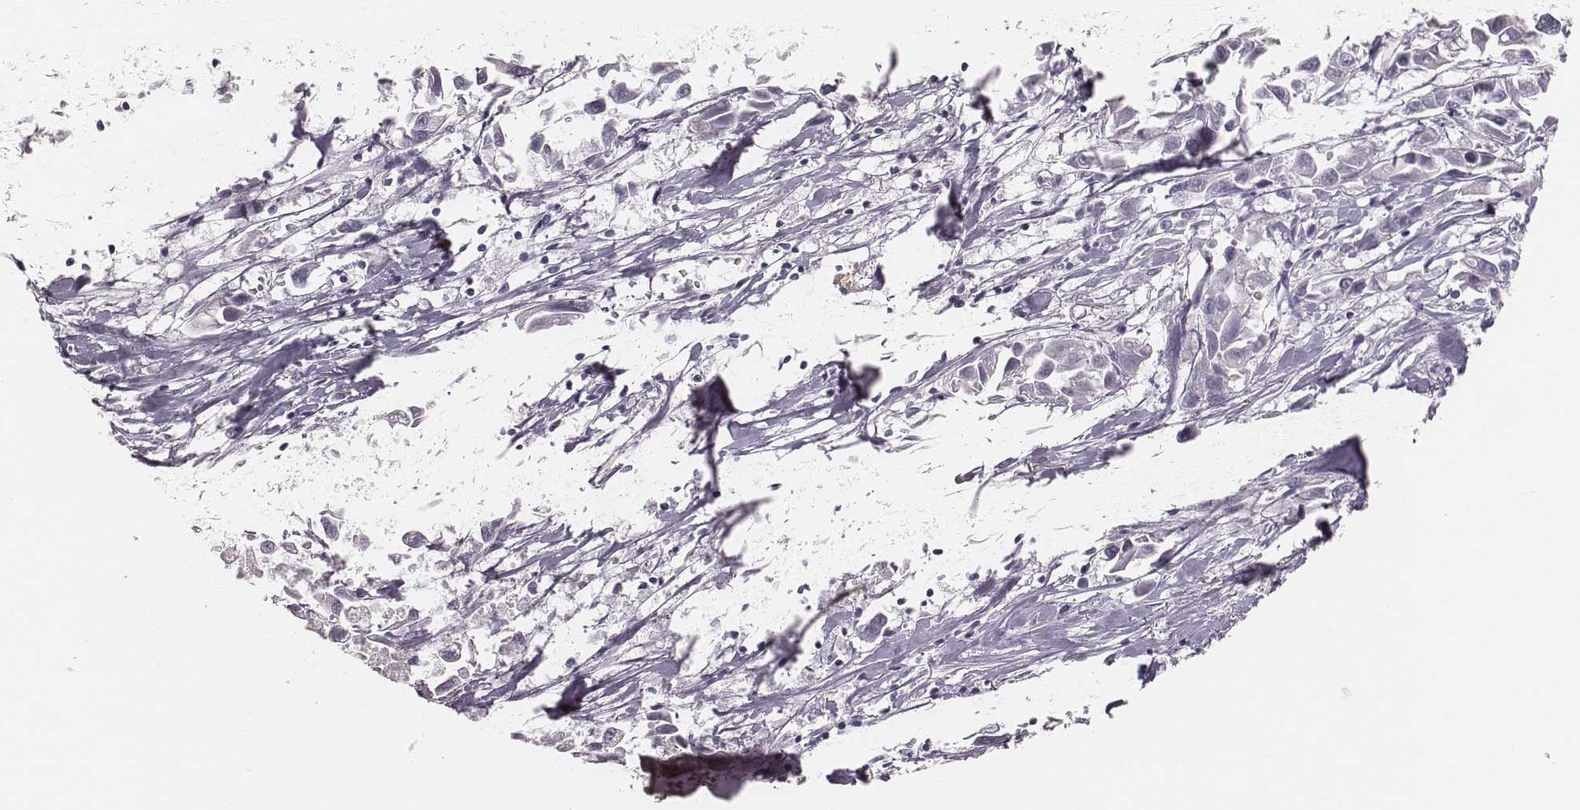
{"staining": {"intensity": "negative", "quantity": "none", "location": "none"}, "tissue": "pancreatic cancer", "cell_type": "Tumor cells", "image_type": "cancer", "snomed": [{"axis": "morphology", "description": "Adenocarcinoma, NOS"}, {"axis": "topography", "description": "Pancreas"}], "caption": "The IHC photomicrograph has no significant expression in tumor cells of pancreatic cancer (adenocarcinoma) tissue. (IHC, brightfield microscopy, high magnification).", "gene": "S100Z", "patient": {"sex": "female", "age": 83}}